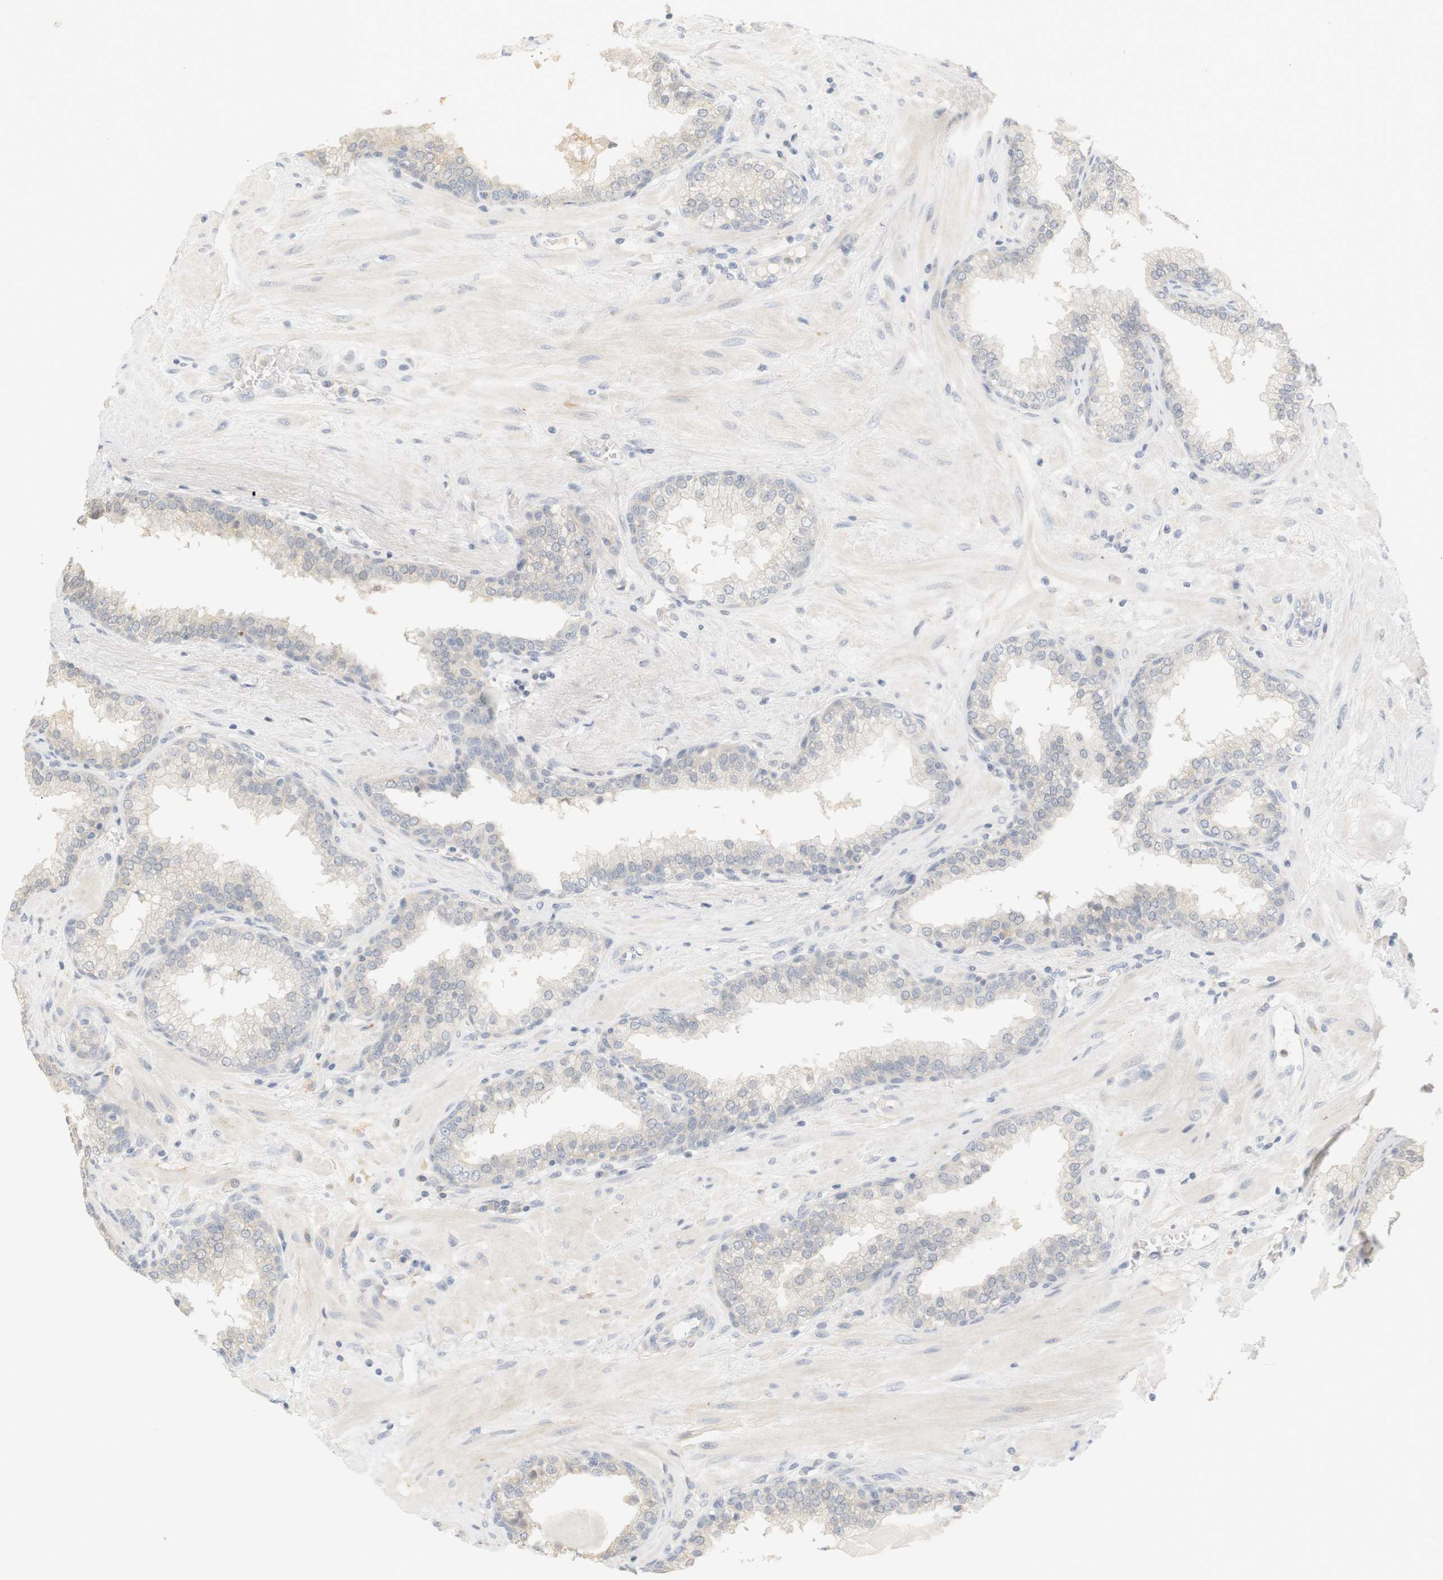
{"staining": {"intensity": "weak", "quantity": "<25%", "location": "cytoplasmic/membranous"}, "tissue": "prostate", "cell_type": "Glandular cells", "image_type": "normal", "snomed": [{"axis": "morphology", "description": "Normal tissue, NOS"}, {"axis": "topography", "description": "Prostate"}], "caption": "This is a image of immunohistochemistry (IHC) staining of normal prostate, which shows no expression in glandular cells.", "gene": "RTN3", "patient": {"sex": "male", "age": 51}}